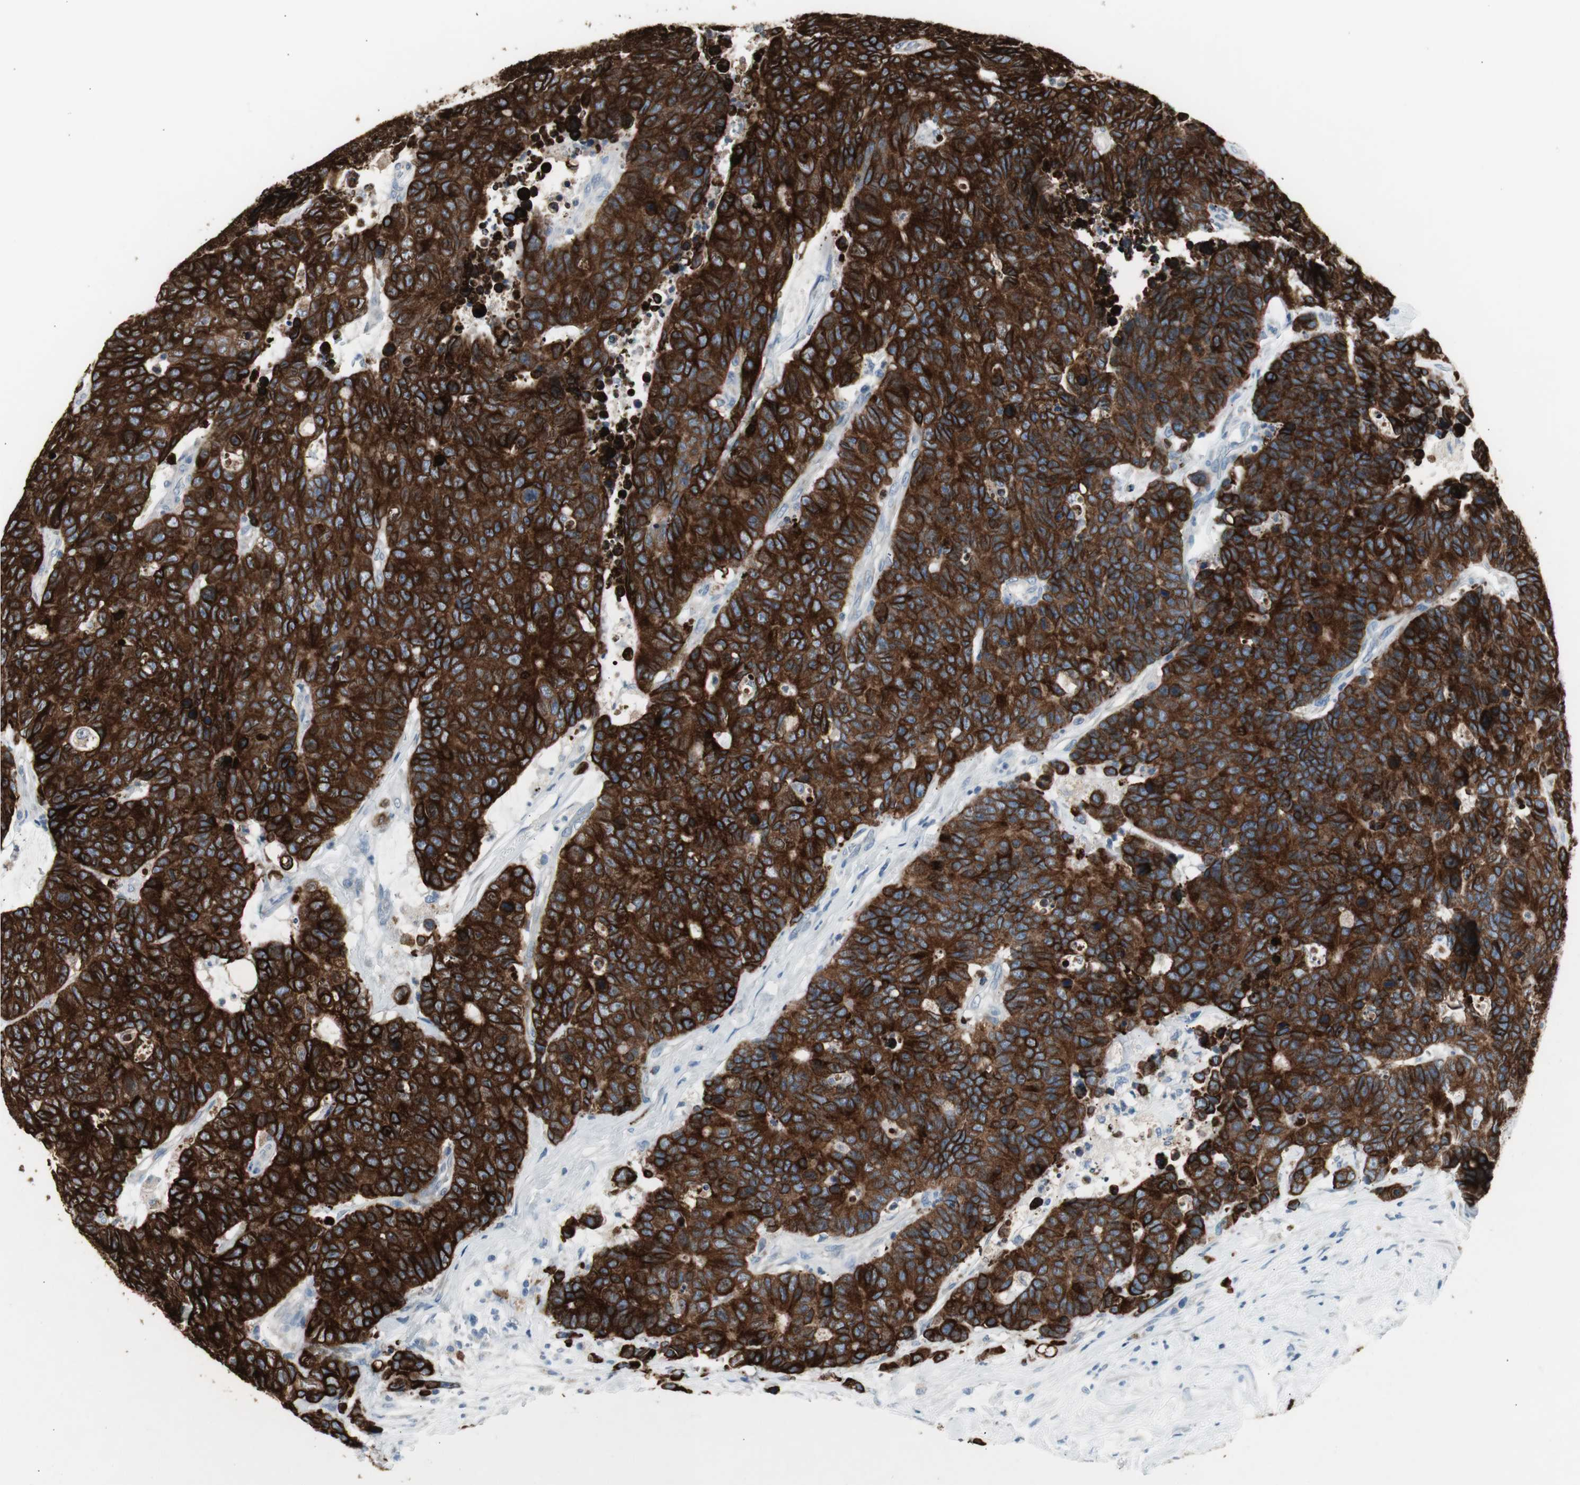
{"staining": {"intensity": "strong", "quantity": ">75%", "location": "cytoplasmic/membranous"}, "tissue": "colorectal cancer", "cell_type": "Tumor cells", "image_type": "cancer", "snomed": [{"axis": "morphology", "description": "Adenocarcinoma, NOS"}, {"axis": "topography", "description": "Colon"}], "caption": "Strong cytoplasmic/membranous staining is seen in approximately >75% of tumor cells in adenocarcinoma (colorectal).", "gene": "AGR2", "patient": {"sex": "female", "age": 86}}